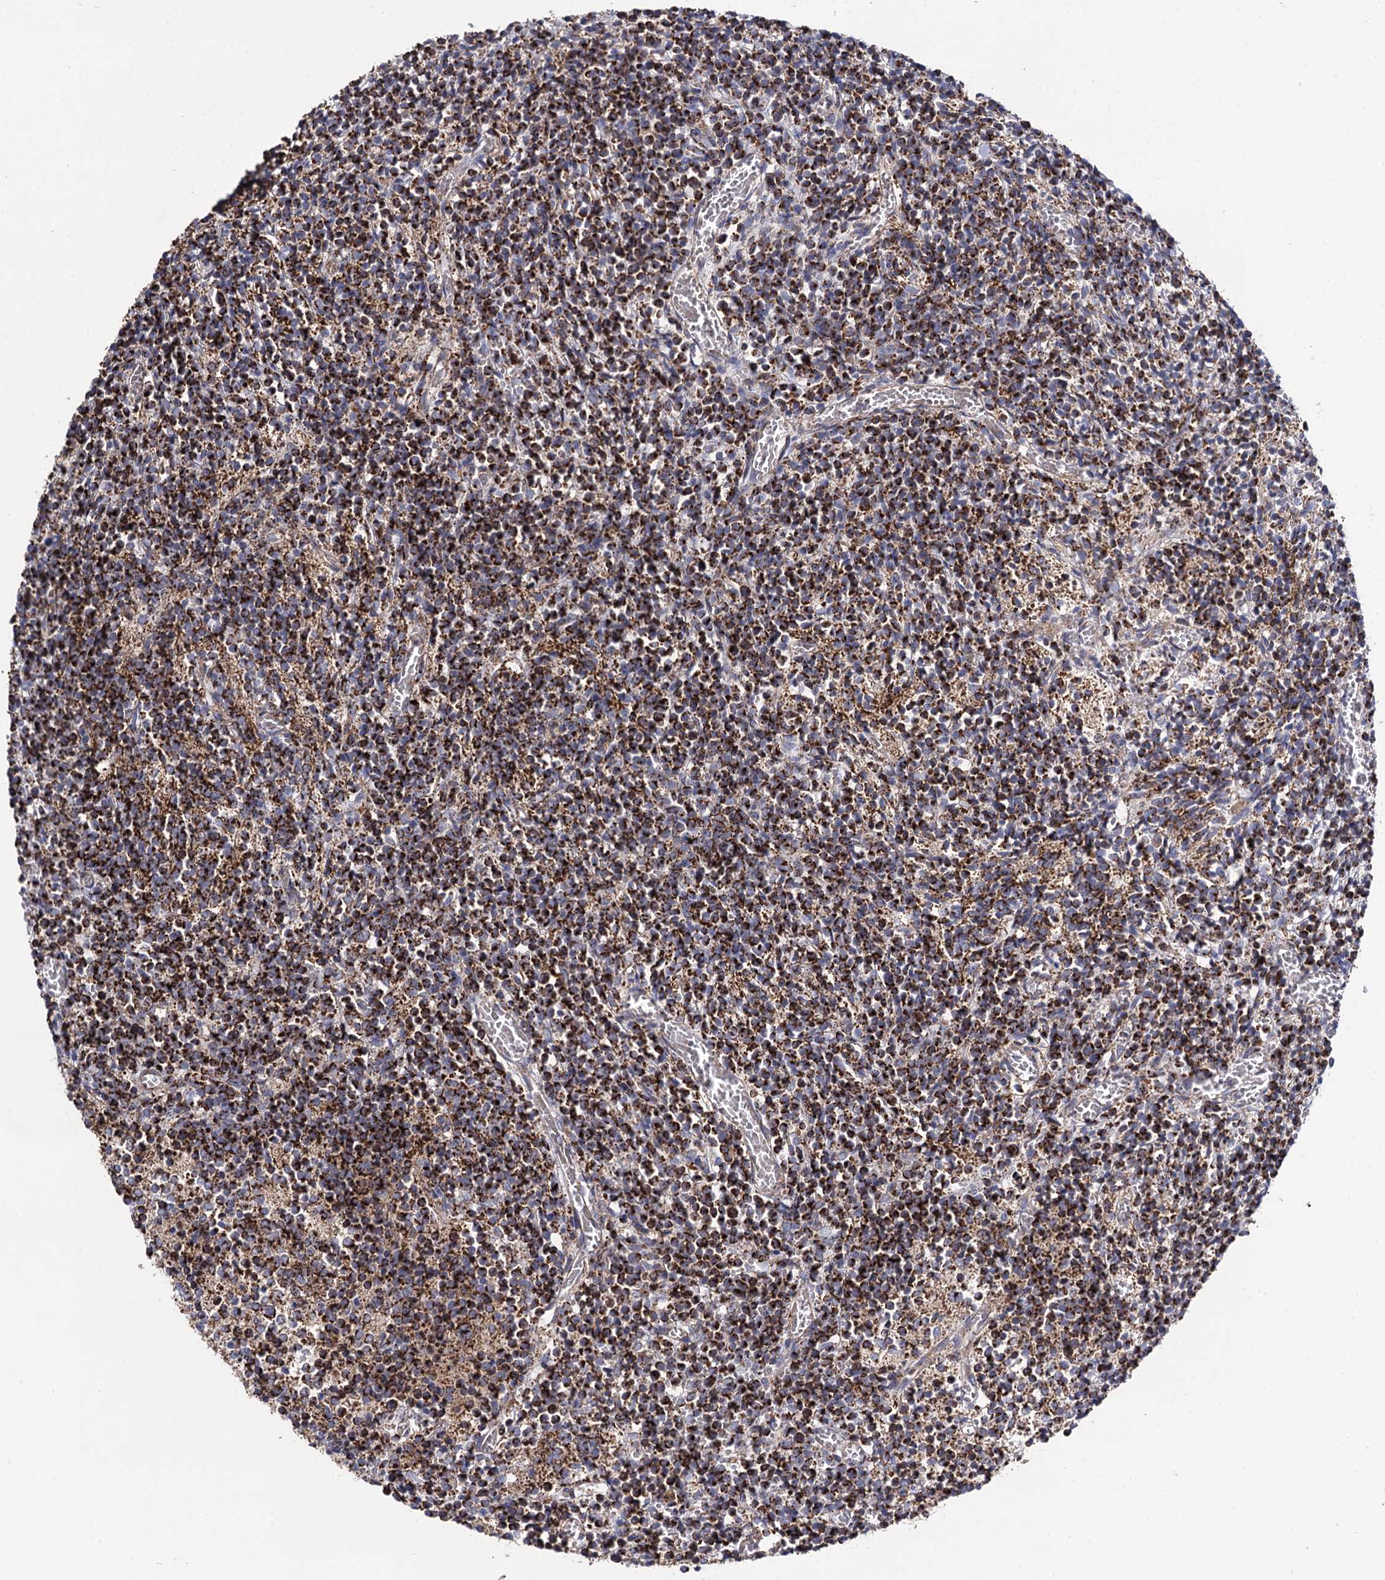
{"staining": {"intensity": "strong", "quantity": ">75%", "location": "cytoplasmic/membranous"}, "tissue": "glioma", "cell_type": "Tumor cells", "image_type": "cancer", "snomed": [{"axis": "morphology", "description": "Glioma, malignant, Low grade"}, {"axis": "topography", "description": "Brain"}], "caption": "Immunohistochemistry (IHC) photomicrograph of neoplastic tissue: glioma stained using immunohistochemistry shows high levels of strong protein expression localized specifically in the cytoplasmic/membranous of tumor cells, appearing as a cytoplasmic/membranous brown color.", "gene": "IQCH", "patient": {"sex": "female", "age": 1}}